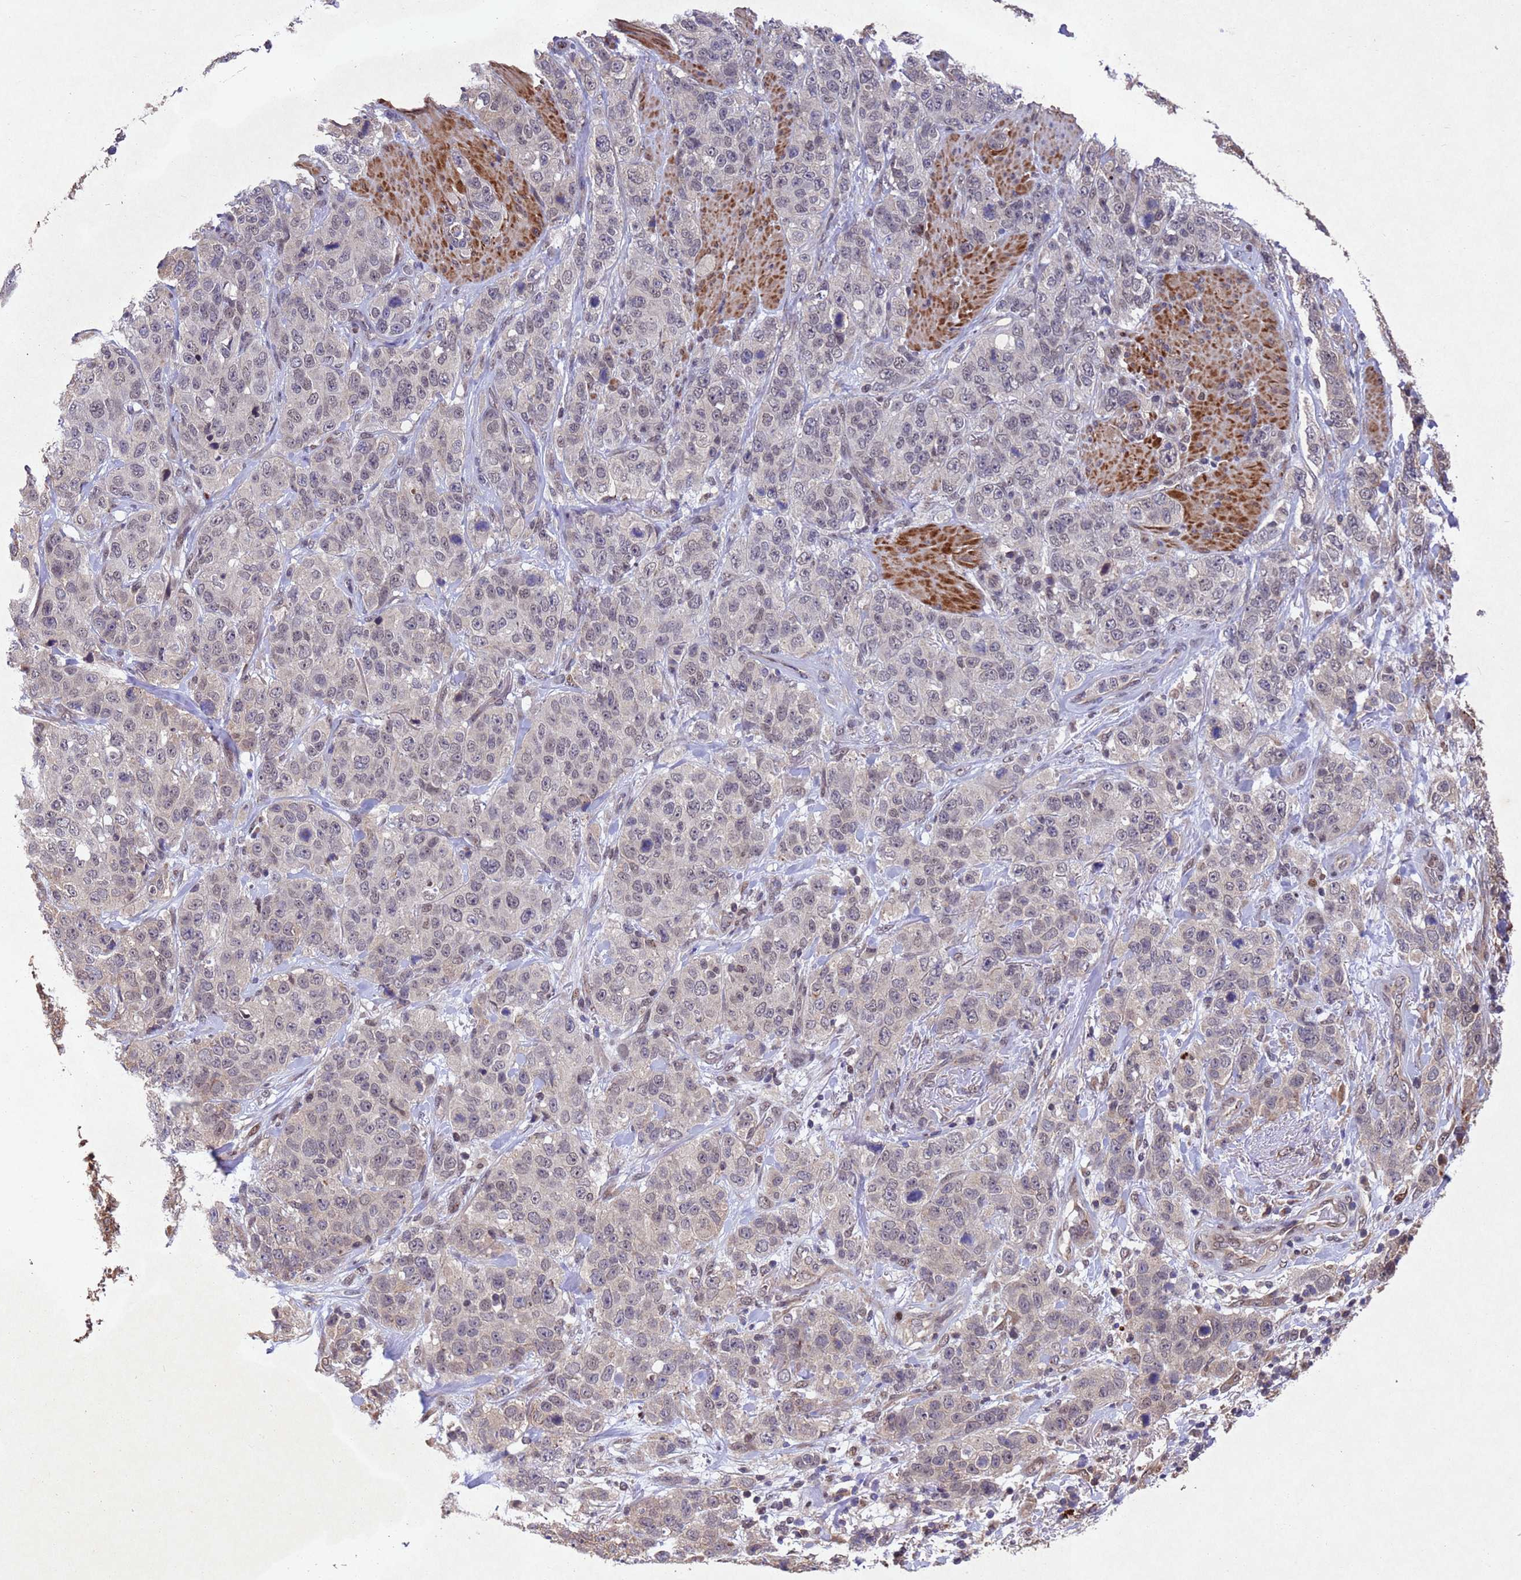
{"staining": {"intensity": "weak", "quantity": "<25%", "location": "nuclear"}, "tissue": "stomach cancer", "cell_type": "Tumor cells", "image_type": "cancer", "snomed": [{"axis": "morphology", "description": "Adenocarcinoma, NOS"}, {"axis": "topography", "description": "Stomach"}], "caption": "Adenocarcinoma (stomach) was stained to show a protein in brown. There is no significant staining in tumor cells.", "gene": "TBK1", "patient": {"sex": "male", "age": 48}}